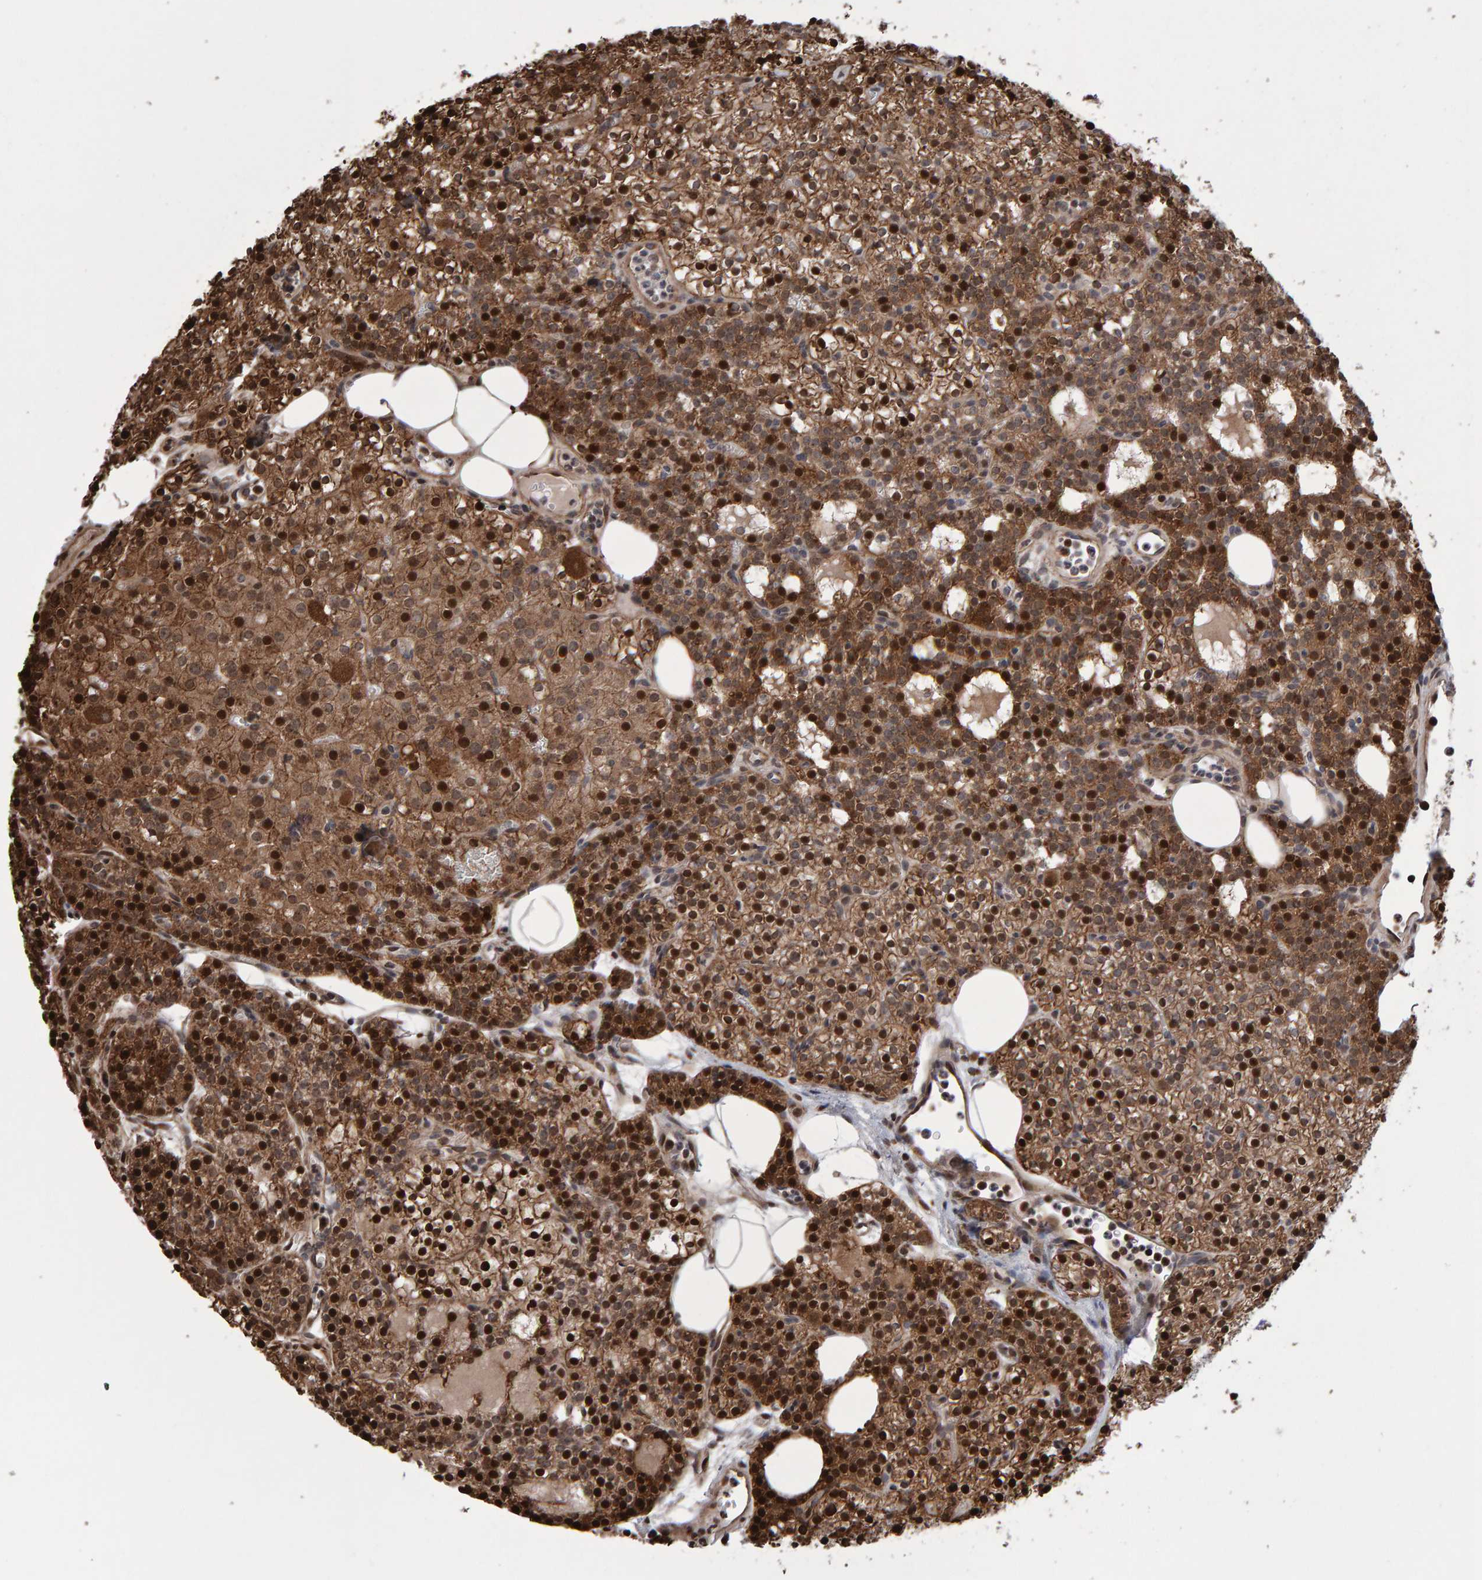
{"staining": {"intensity": "strong", "quantity": ">75%", "location": "cytoplasmic/membranous,nuclear"}, "tissue": "parathyroid gland", "cell_type": "Glandular cells", "image_type": "normal", "snomed": [{"axis": "morphology", "description": "Normal tissue, NOS"}, {"axis": "morphology", "description": "Adenoma, NOS"}, {"axis": "topography", "description": "Parathyroid gland"}], "caption": "DAB (3,3'-diaminobenzidine) immunohistochemical staining of unremarkable parathyroid gland shows strong cytoplasmic/membranous,nuclear protein staining in approximately >75% of glandular cells.", "gene": "PECR", "patient": {"sex": "female", "age": 74}}